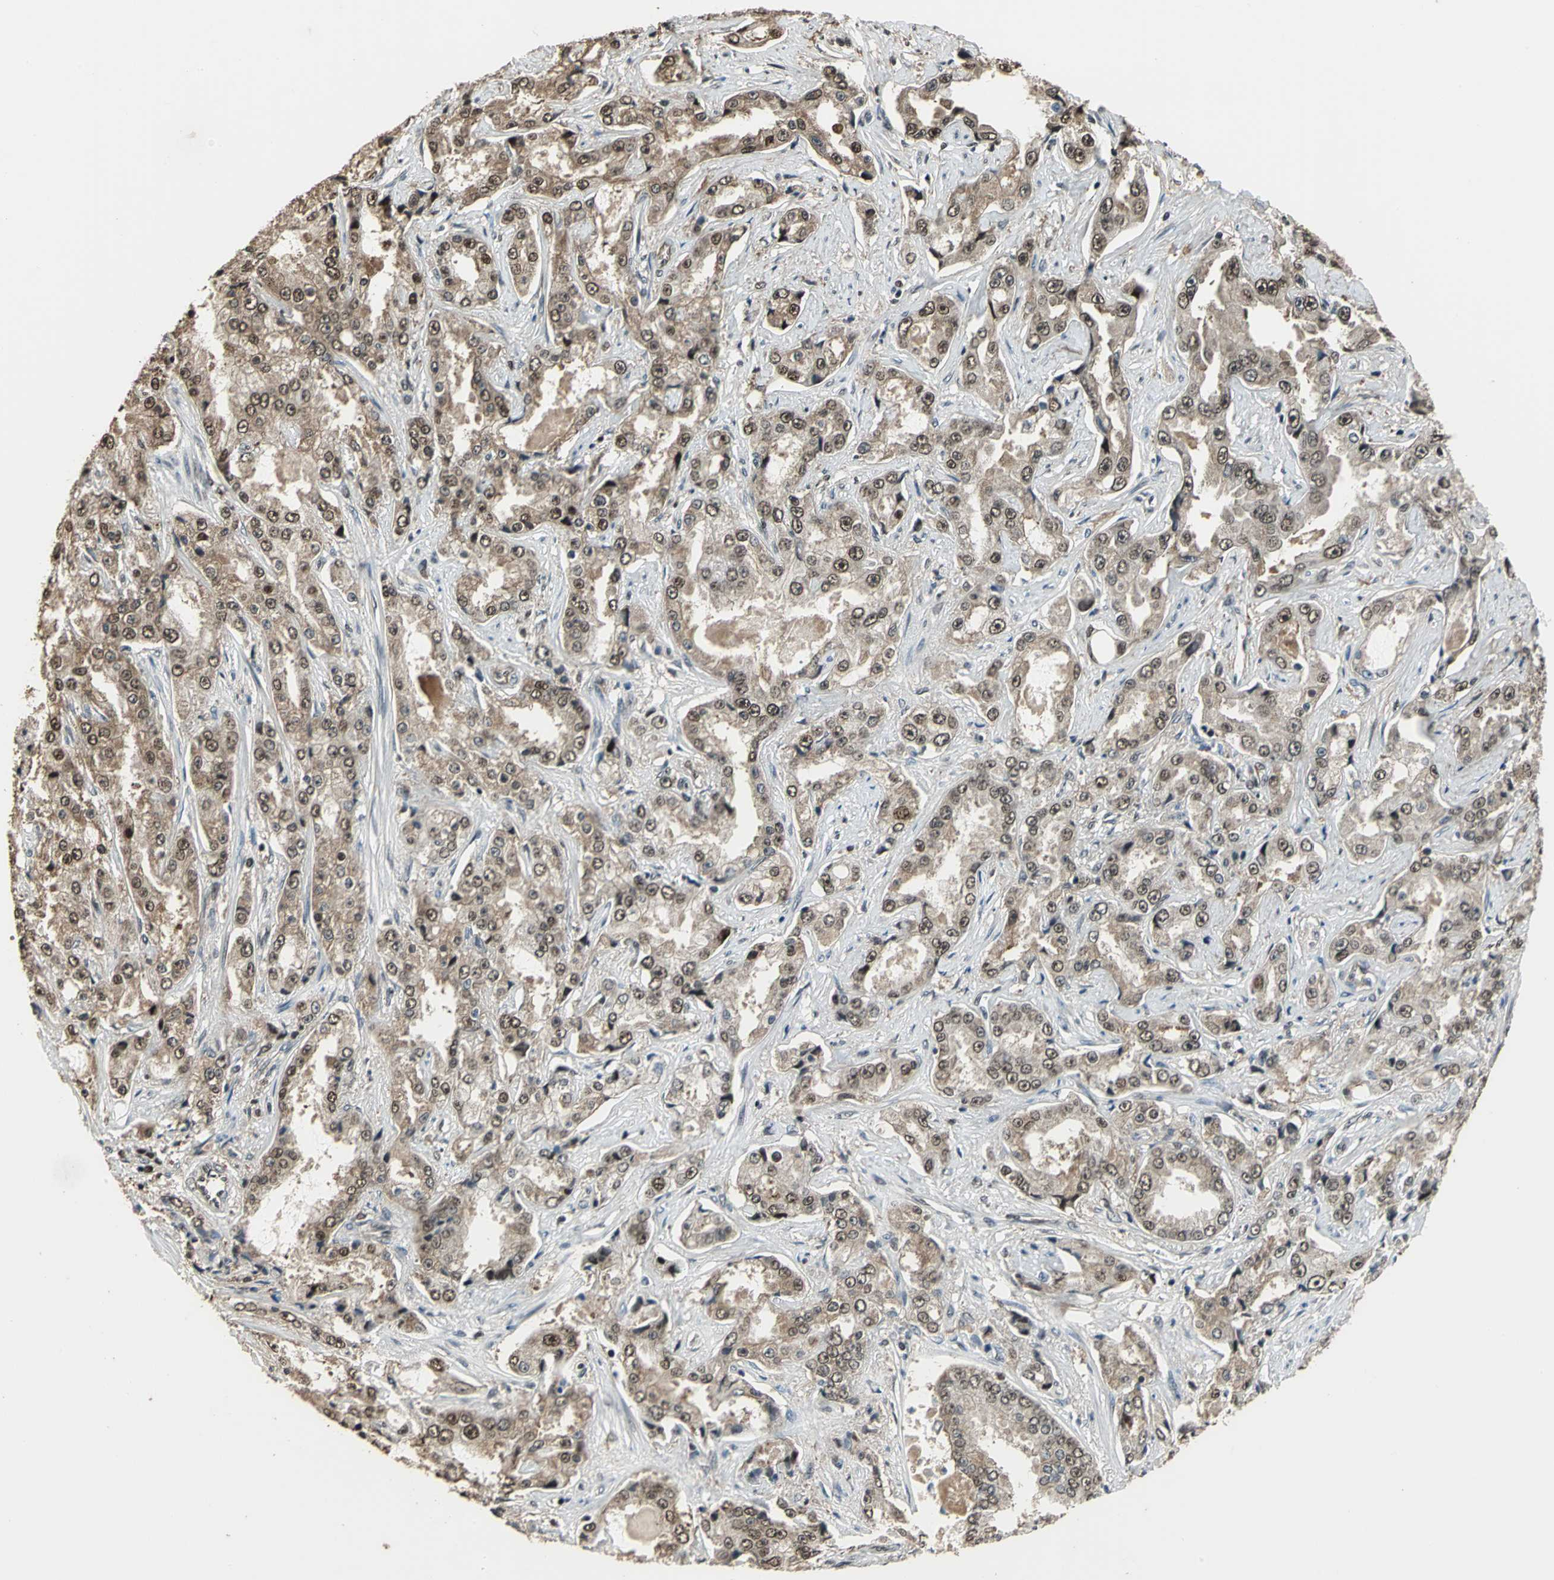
{"staining": {"intensity": "moderate", "quantity": "25%-75%", "location": "cytoplasmic/membranous,nuclear"}, "tissue": "prostate cancer", "cell_type": "Tumor cells", "image_type": "cancer", "snomed": [{"axis": "morphology", "description": "Adenocarcinoma, High grade"}, {"axis": "topography", "description": "Prostate"}], "caption": "This image exhibits IHC staining of human prostate cancer, with medium moderate cytoplasmic/membranous and nuclear positivity in about 25%-75% of tumor cells.", "gene": "MIS18BP1", "patient": {"sex": "male", "age": 73}}